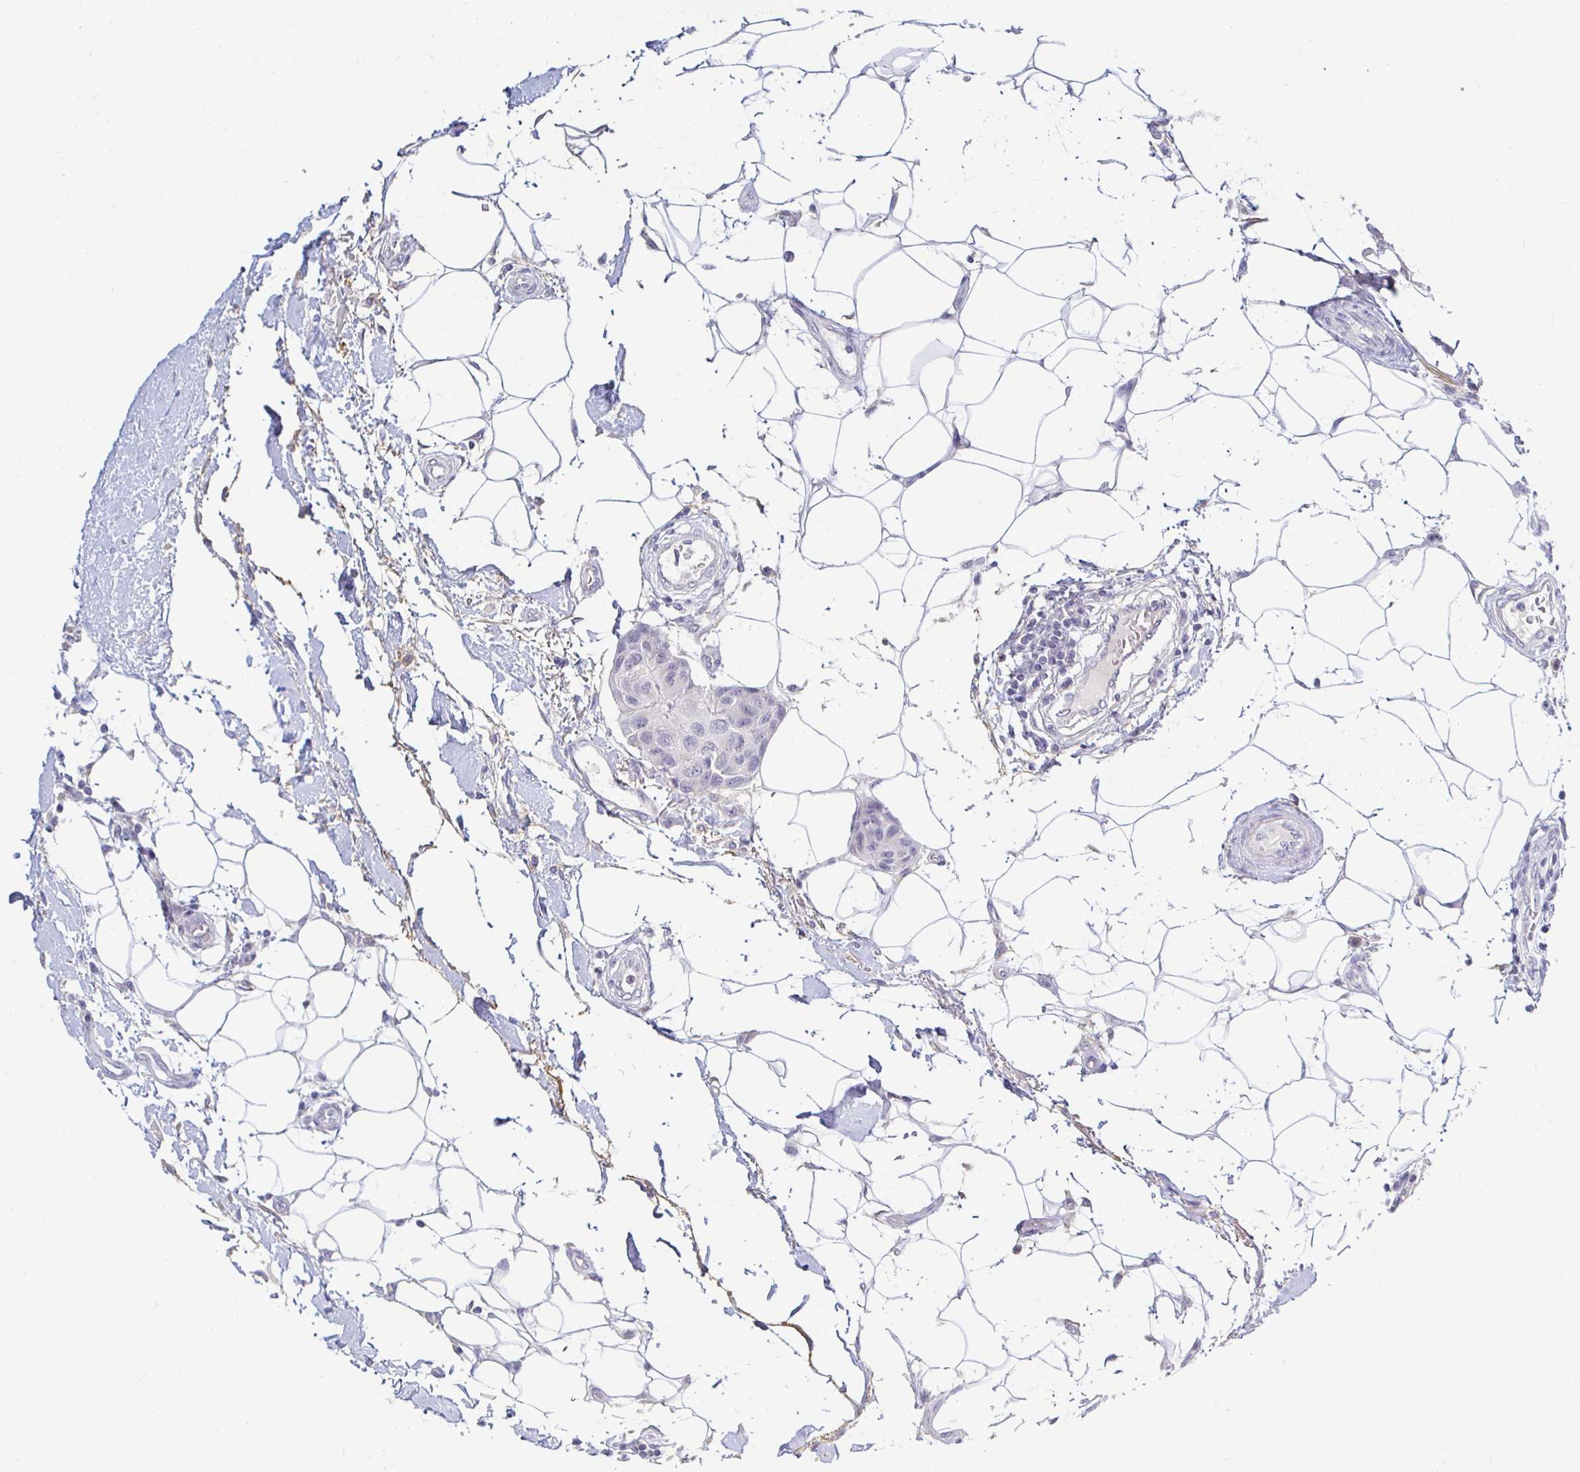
{"staining": {"intensity": "negative", "quantity": "none", "location": "none"}, "tissue": "breast cancer", "cell_type": "Tumor cells", "image_type": "cancer", "snomed": [{"axis": "morphology", "description": "Duct carcinoma"}, {"axis": "topography", "description": "Breast"}, {"axis": "topography", "description": "Lymph node"}], "caption": "Histopathology image shows no protein staining in tumor cells of breast invasive ductal carcinoma tissue.", "gene": "OR51D1", "patient": {"sex": "female", "age": 80}}